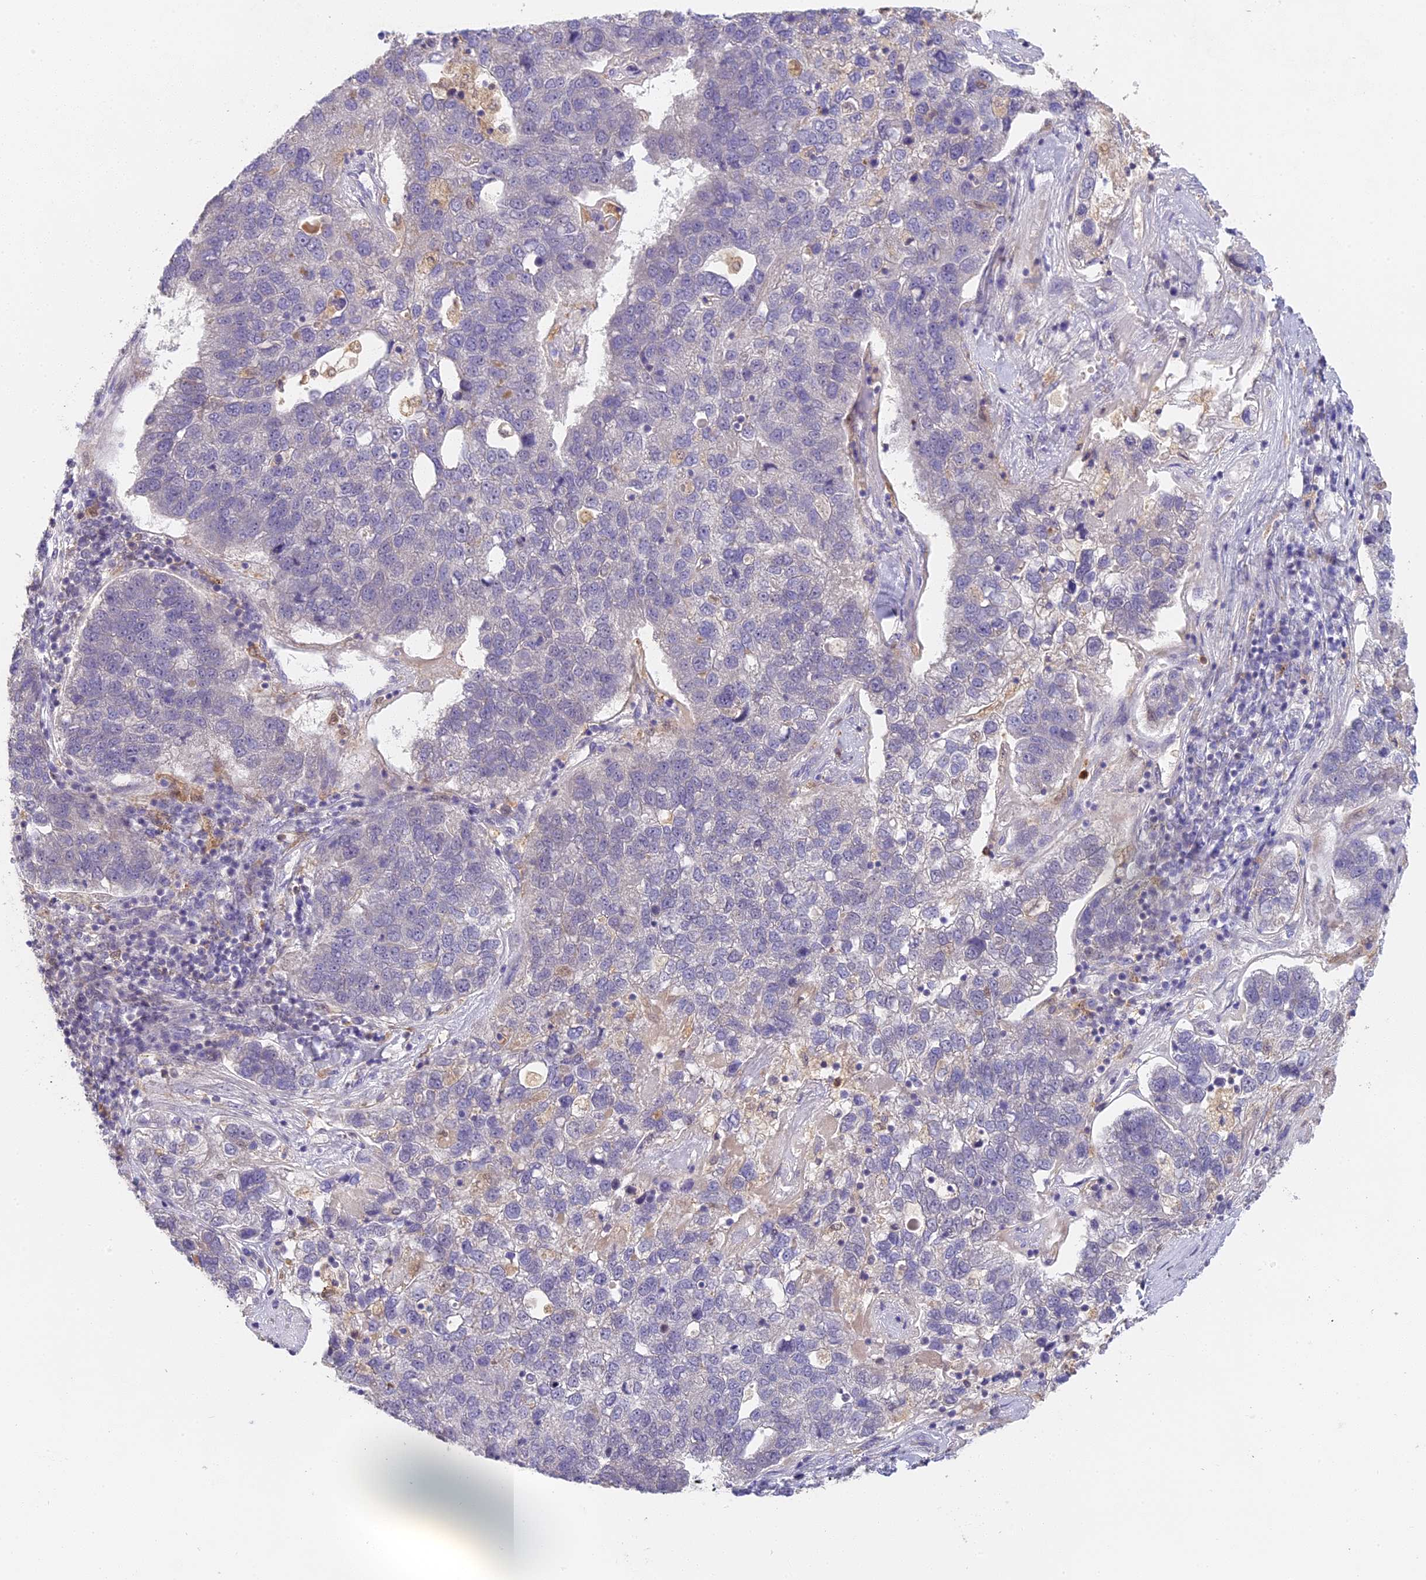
{"staining": {"intensity": "negative", "quantity": "none", "location": "none"}, "tissue": "pancreatic cancer", "cell_type": "Tumor cells", "image_type": "cancer", "snomed": [{"axis": "morphology", "description": "Adenocarcinoma, NOS"}, {"axis": "topography", "description": "Pancreas"}], "caption": "Tumor cells are negative for protein expression in human pancreatic cancer (adenocarcinoma).", "gene": "NCF4", "patient": {"sex": "female", "age": 61}}